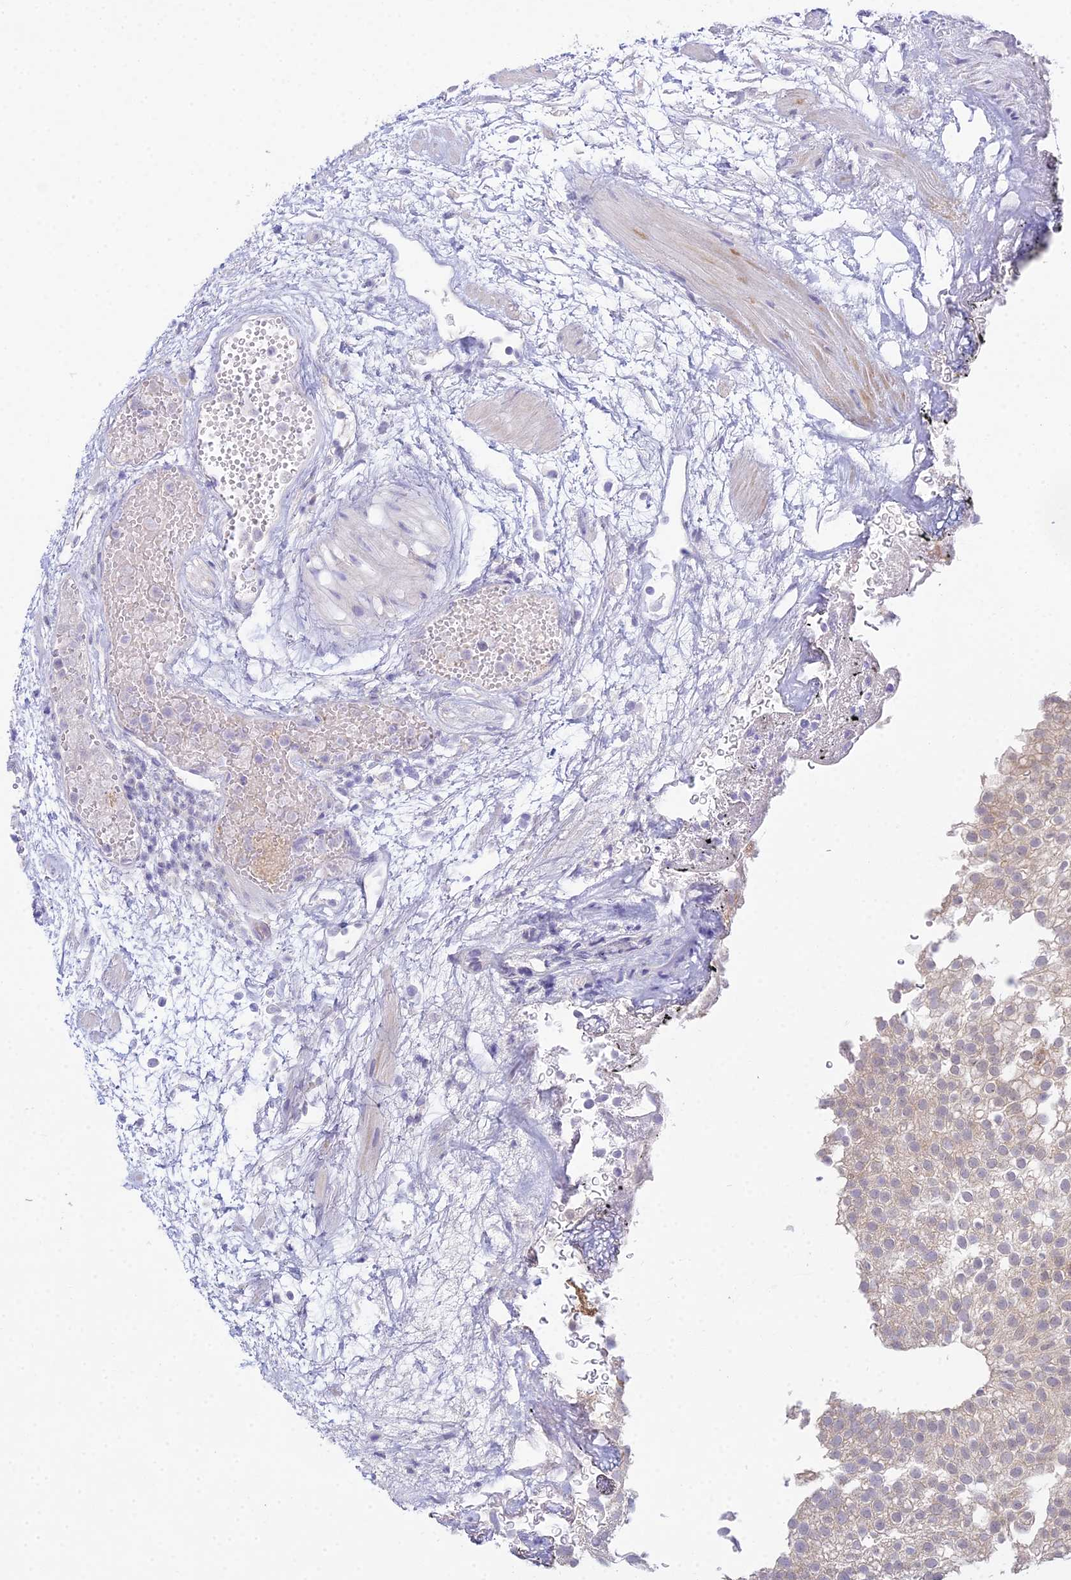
{"staining": {"intensity": "weak", "quantity": "<25%", "location": "cytoplasmic/membranous,nuclear"}, "tissue": "urothelial cancer", "cell_type": "Tumor cells", "image_type": "cancer", "snomed": [{"axis": "morphology", "description": "Urothelial carcinoma, Low grade"}, {"axis": "topography", "description": "Urinary bladder"}], "caption": "Histopathology image shows no protein staining in tumor cells of urothelial carcinoma (low-grade) tissue. Nuclei are stained in blue.", "gene": "METTL26", "patient": {"sex": "male", "age": 78}}